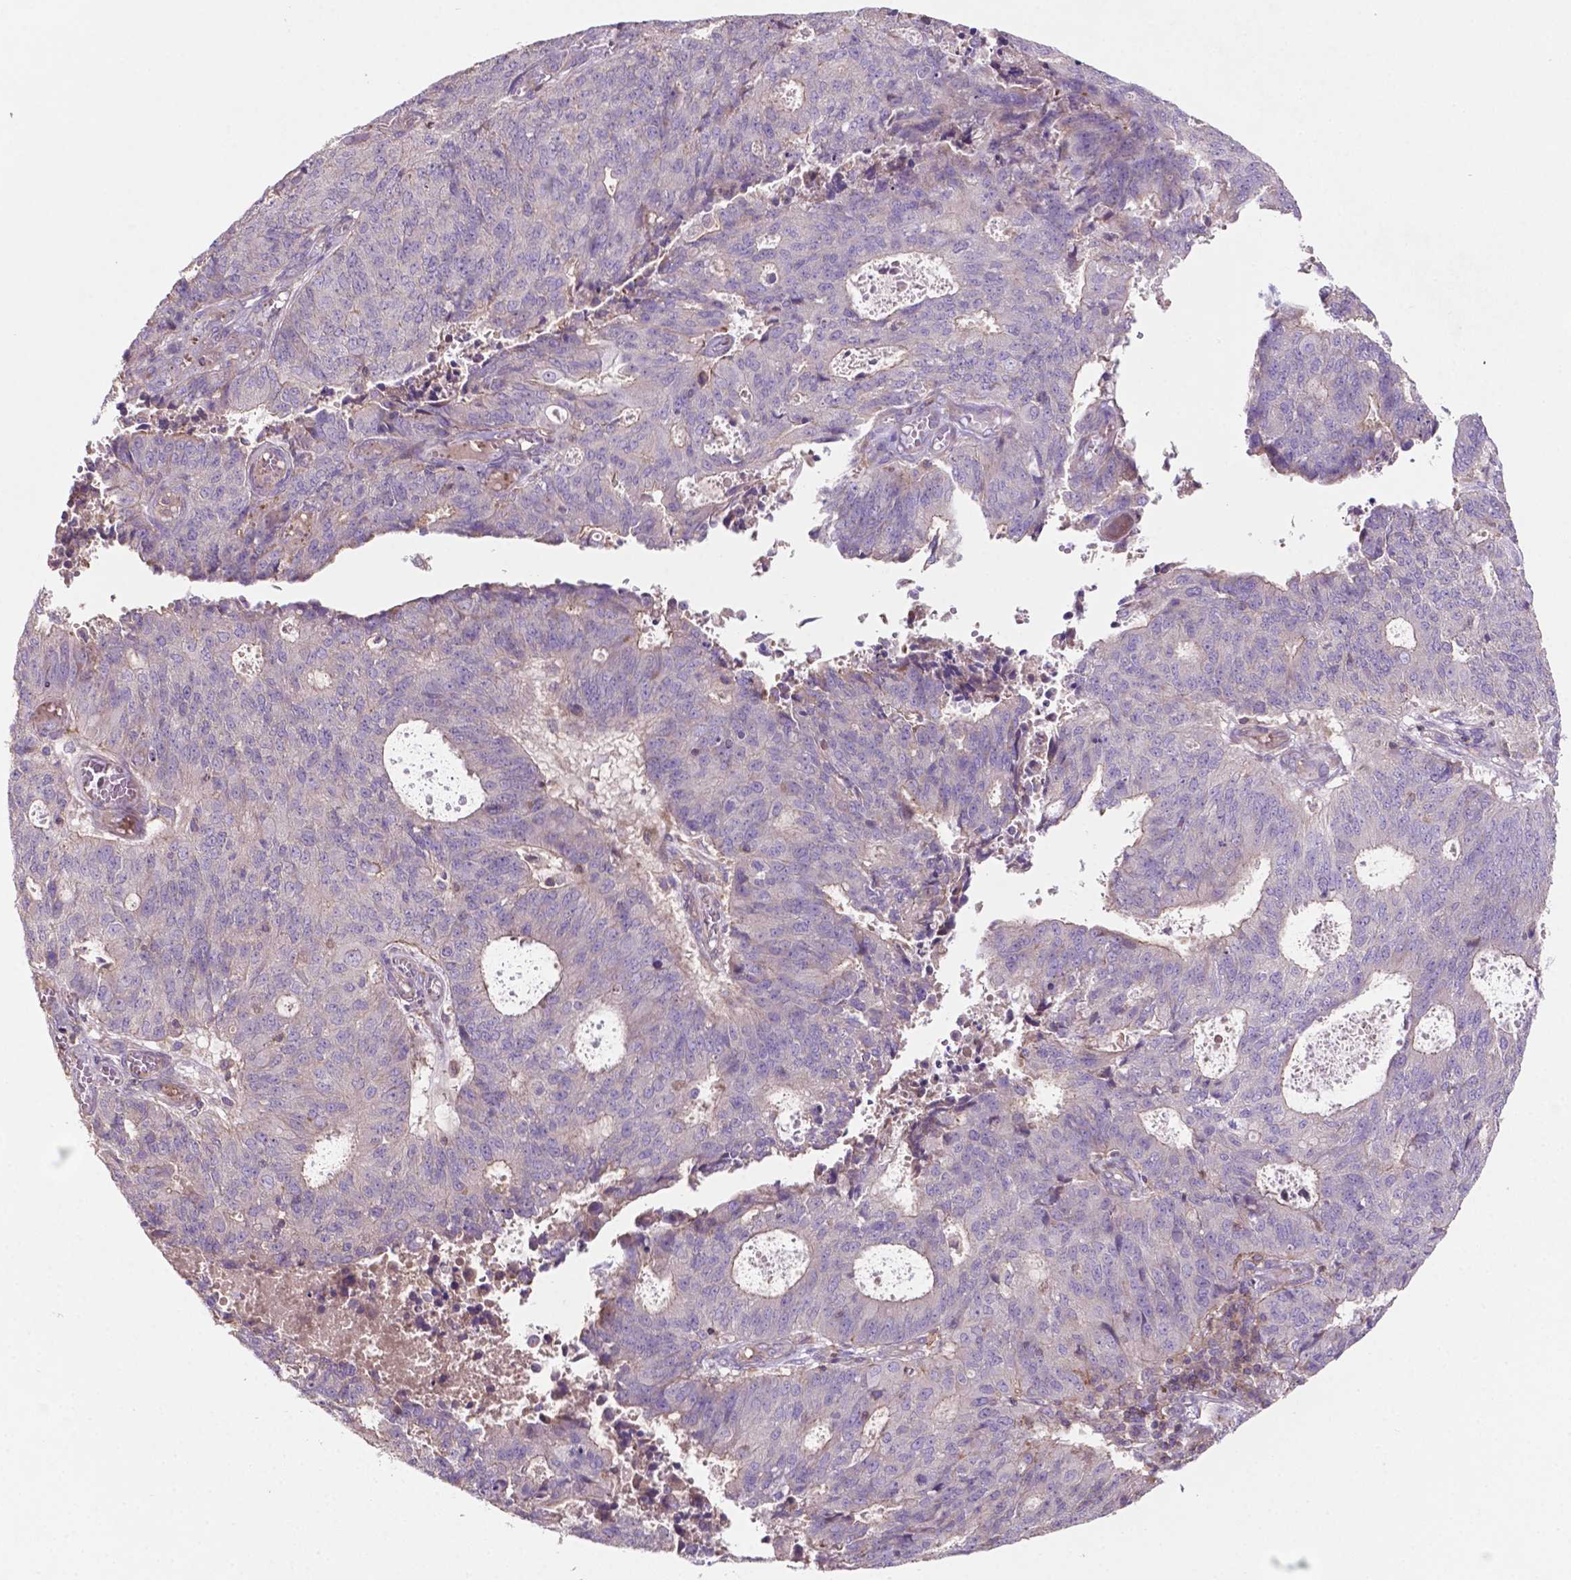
{"staining": {"intensity": "negative", "quantity": "none", "location": "none"}, "tissue": "endometrial cancer", "cell_type": "Tumor cells", "image_type": "cancer", "snomed": [{"axis": "morphology", "description": "Adenocarcinoma, NOS"}, {"axis": "topography", "description": "Endometrium"}], "caption": "DAB (3,3'-diaminobenzidine) immunohistochemical staining of human endometrial cancer exhibits no significant positivity in tumor cells. (DAB (3,3'-diaminobenzidine) immunohistochemistry with hematoxylin counter stain).", "gene": "BMP4", "patient": {"sex": "female", "age": 82}}